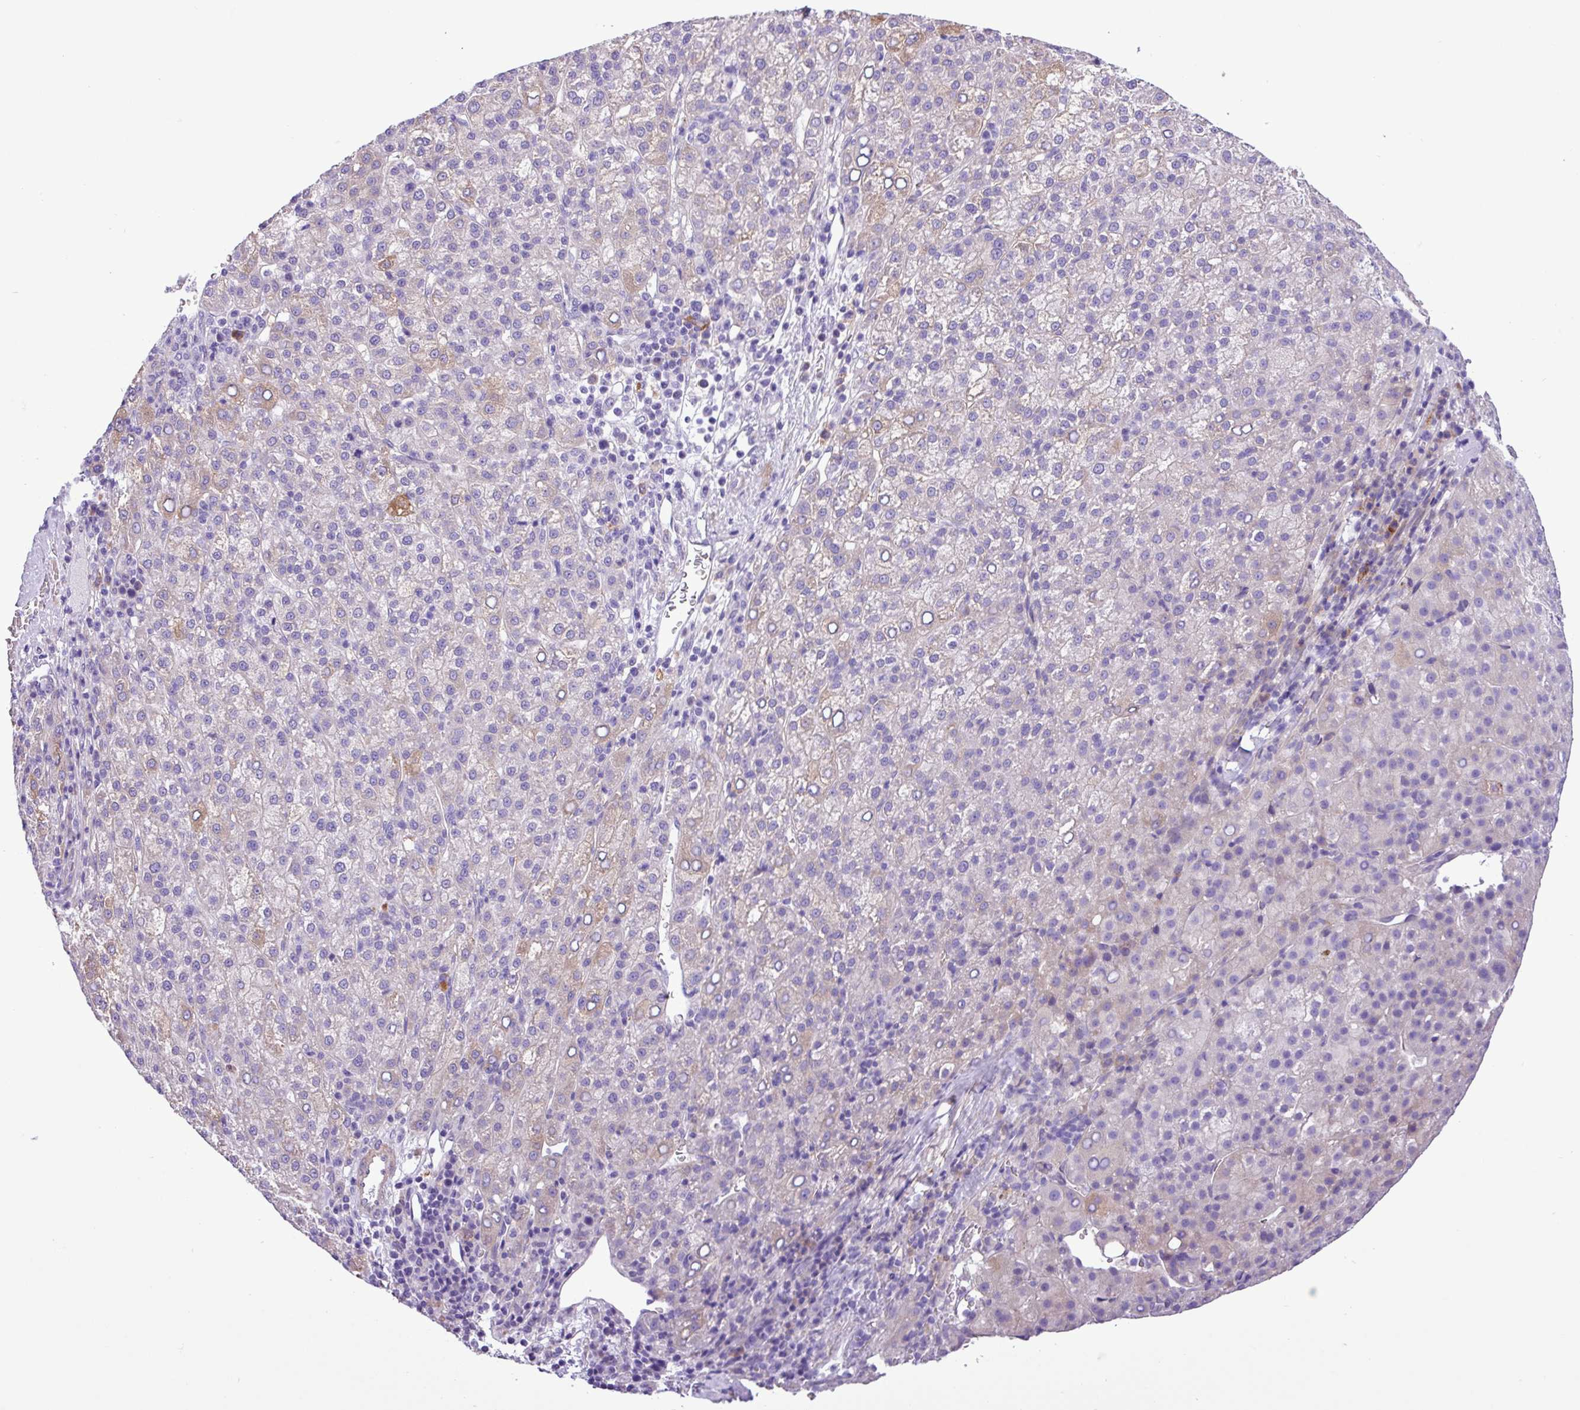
{"staining": {"intensity": "negative", "quantity": "none", "location": "none"}, "tissue": "liver cancer", "cell_type": "Tumor cells", "image_type": "cancer", "snomed": [{"axis": "morphology", "description": "Carcinoma, Hepatocellular, NOS"}, {"axis": "topography", "description": "Liver"}], "caption": "IHC of human hepatocellular carcinoma (liver) displays no expression in tumor cells.", "gene": "C11orf91", "patient": {"sex": "female", "age": 58}}